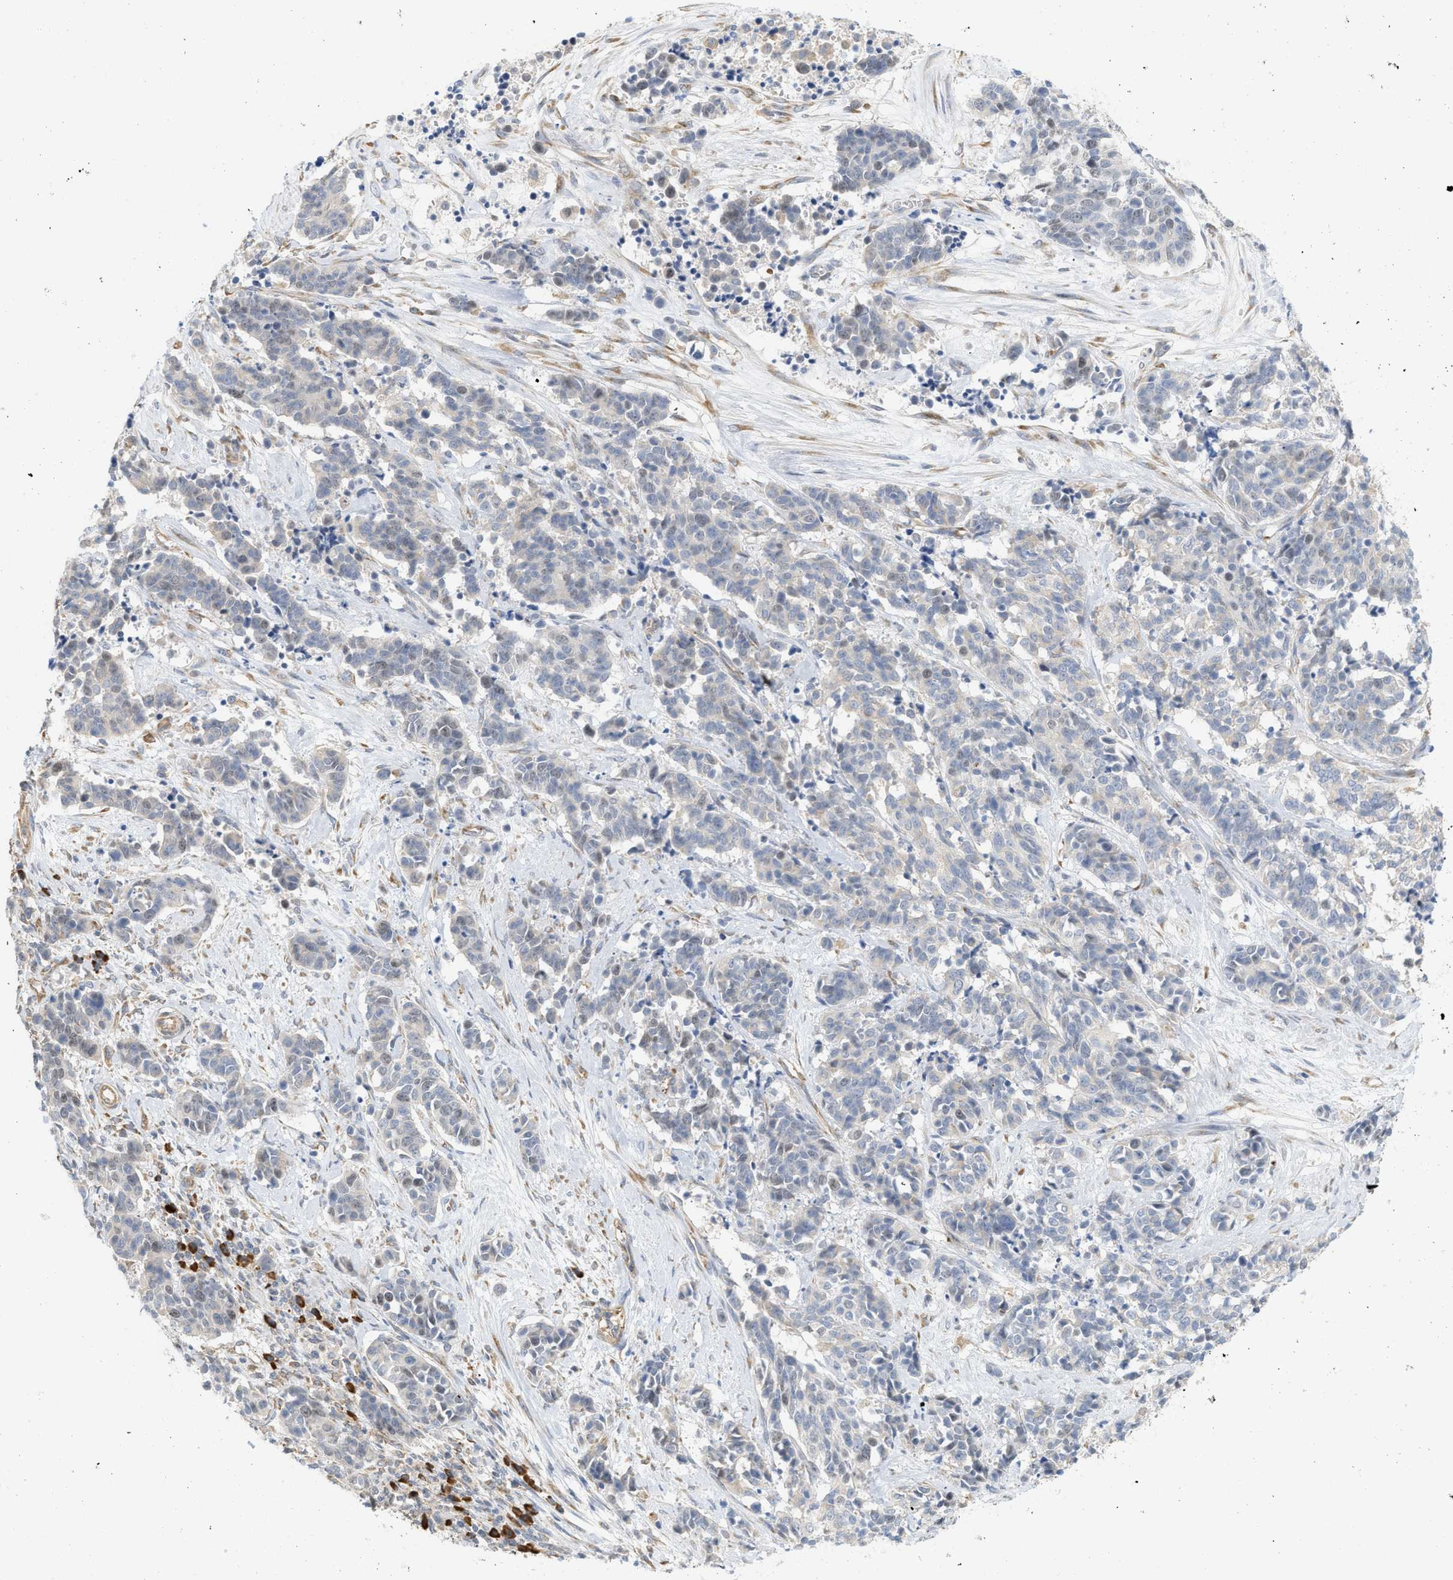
{"staining": {"intensity": "weak", "quantity": "<25%", "location": "nuclear"}, "tissue": "cervical cancer", "cell_type": "Tumor cells", "image_type": "cancer", "snomed": [{"axis": "morphology", "description": "Squamous cell carcinoma, NOS"}, {"axis": "topography", "description": "Cervix"}], "caption": "Human cervical squamous cell carcinoma stained for a protein using immunohistochemistry displays no expression in tumor cells.", "gene": "SVOP", "patient": {"sex": "female", "age": 35}}